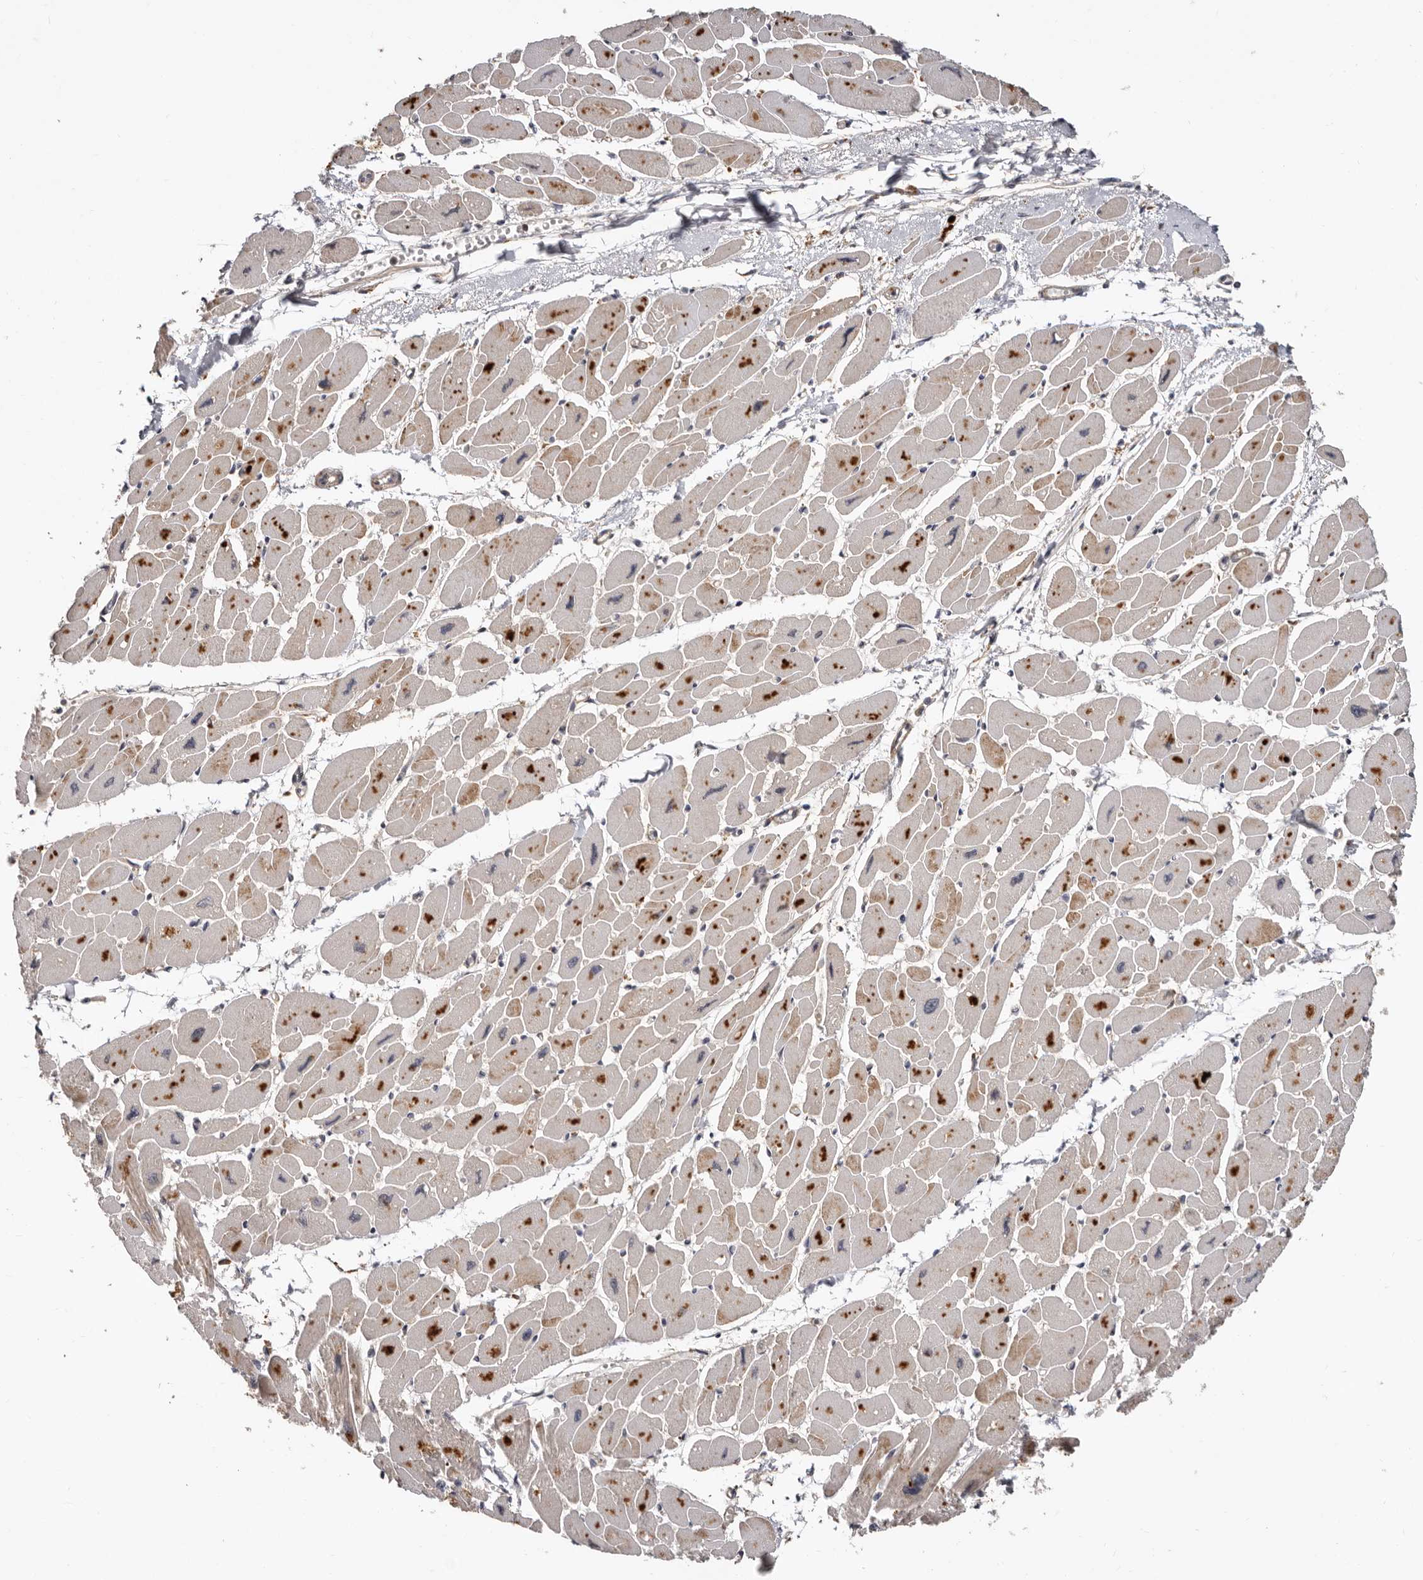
{"staining": {"intensity": "moderate", "quantity": "25%-75%", "location": "cytoplasmic/membranous"}, "tissue": "heart muscle", "cell_type": "Cardiomyocytes", "image_type": "normal", "snomed": [{"axis": "morphology", "description": "Normal tissue, NOS"}, {"axis": "topography", "description": "Heart"}], "caption": "This image exhibits unremarkable heart muscle stained with immunohistochemistry to label a protein in brown. The cytoplasmic/membranous of cardiomyocytes show moderate positivity for the protein. Nuclei are counter-stained blue.", "gene": "SBDS", "patient": {"sex": "female", "age": 54}}